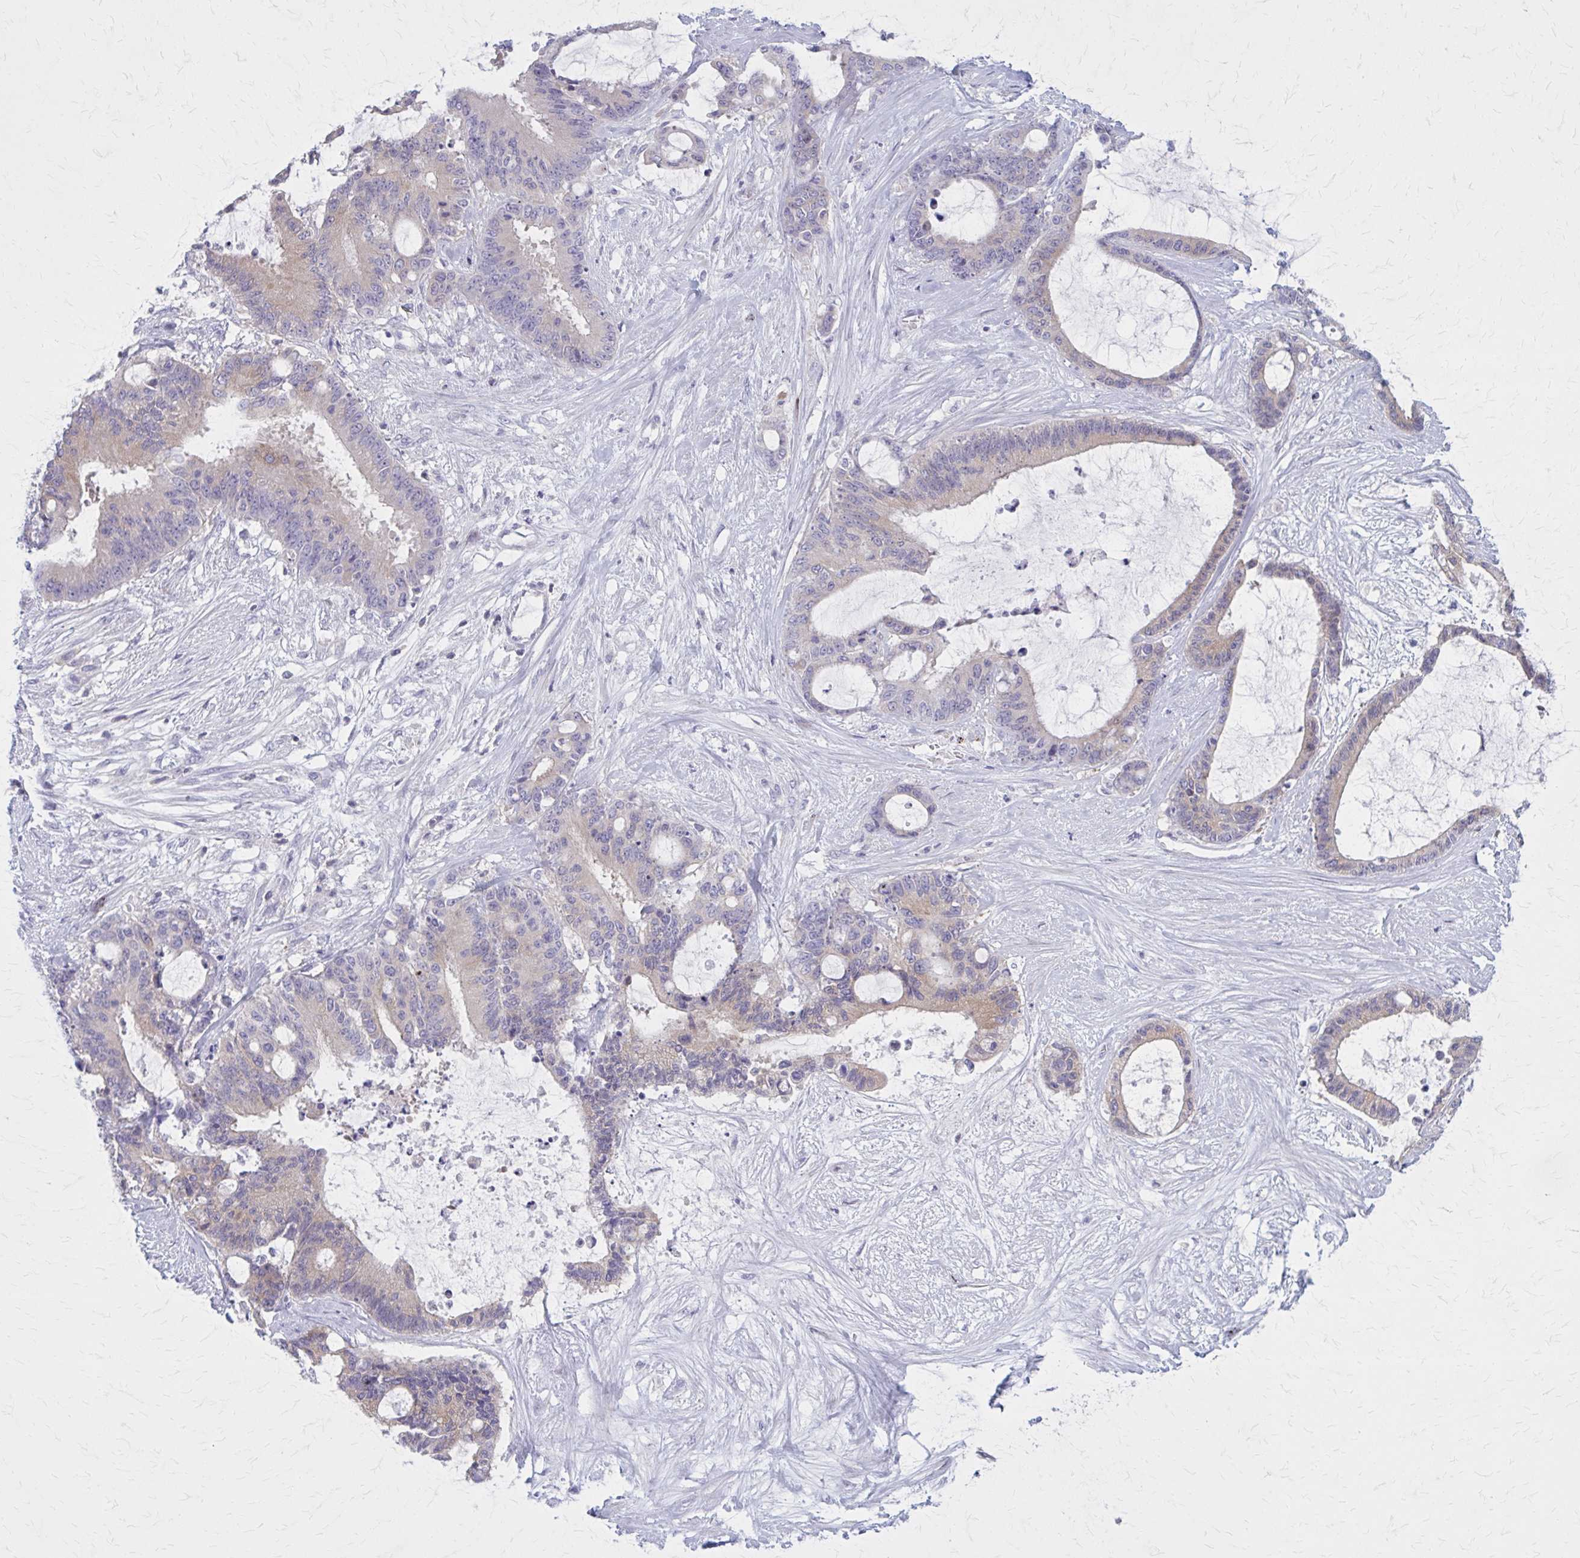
{"staining": {"intensity": "weak", "quantity": "25%-75%", "location": "cytoplasmic/membranous"}, "tissue": "liver cancer", "cell_type": "Tumor cells", "image_type": "cancer", "snomed": [{"axis": "morphology", "description": "Normal tissue, NOS"}, {"axis": "morphology", "description": "Cholangiocarcinoma"}, {"axis": "topography", "description": "Liver"}, {"axis": "topography", "description": "Peripheral nerve tissue"}], "caption": "This image exhibits cholangiocarcinoma (liver) stained with IHC to label a protein in brown. The cytoplasmic/membranous of tumor cells show weak positivity for the protein. Nuclei are counter-stained blue.", "gene": "PITPNM1", "patient": {"sex": "female", "age": 73}}